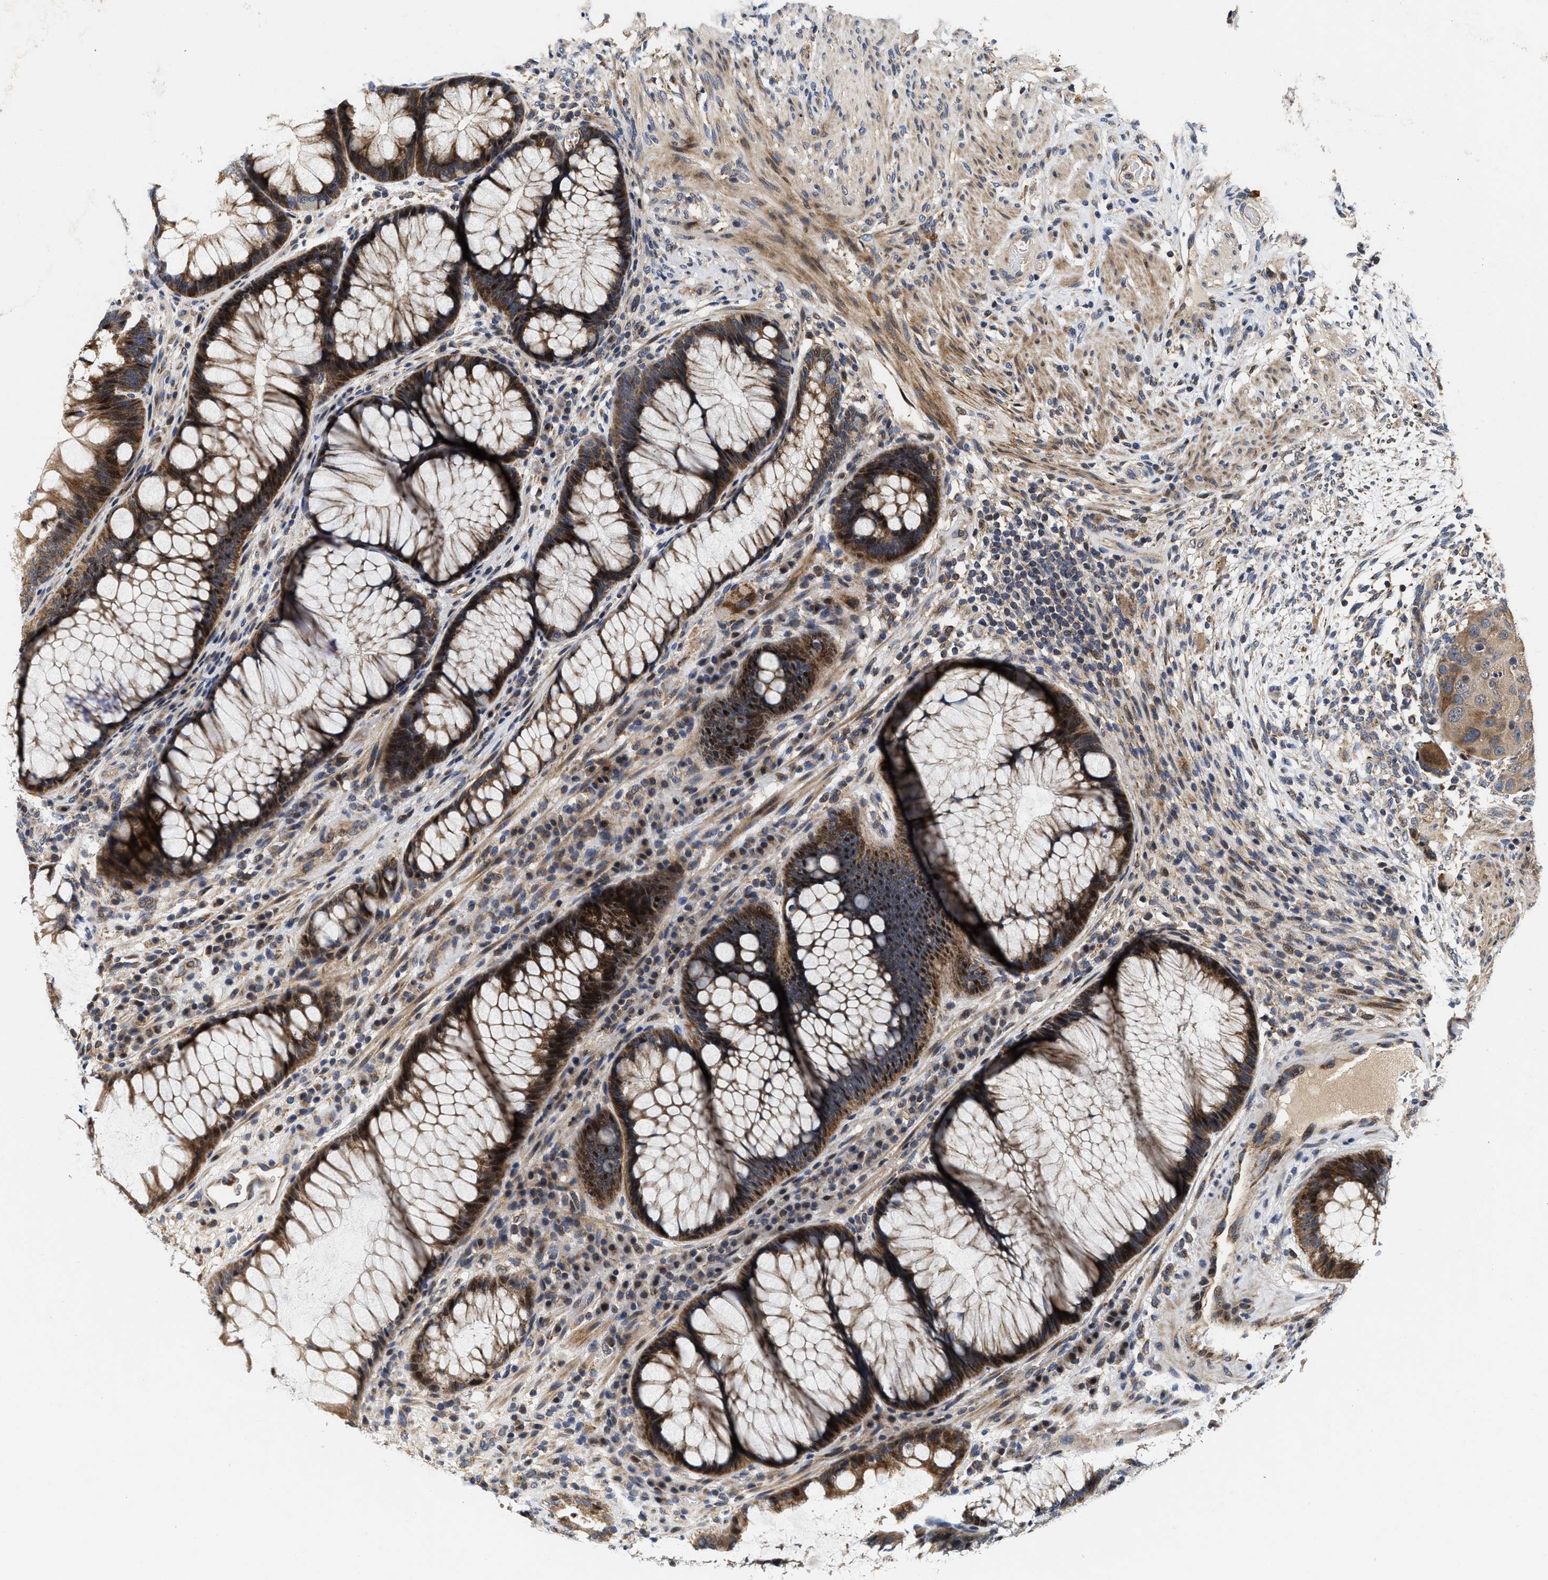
{"staining": {"intensity": "strong", "quantity": ">75%", "location": "cytoplasmic/membranous,nuclear"}, "tissue": "rectum", "cell_type": "Glandular cells", "image_type": "normal", "snomed": [{"axis": "morphology", "description": "Normal tissue, NOS"}, {"axis": "topography", "description": "Rectum"}], "caption": "Immunohistochemical staining of benign human rectum demonstrates strong cytoplasmic/membranous,nuclear protein staining in approximately >75% of glandular cells.", "gene": "SCYL2", "patient": {"sex": "male", "age": 51}}